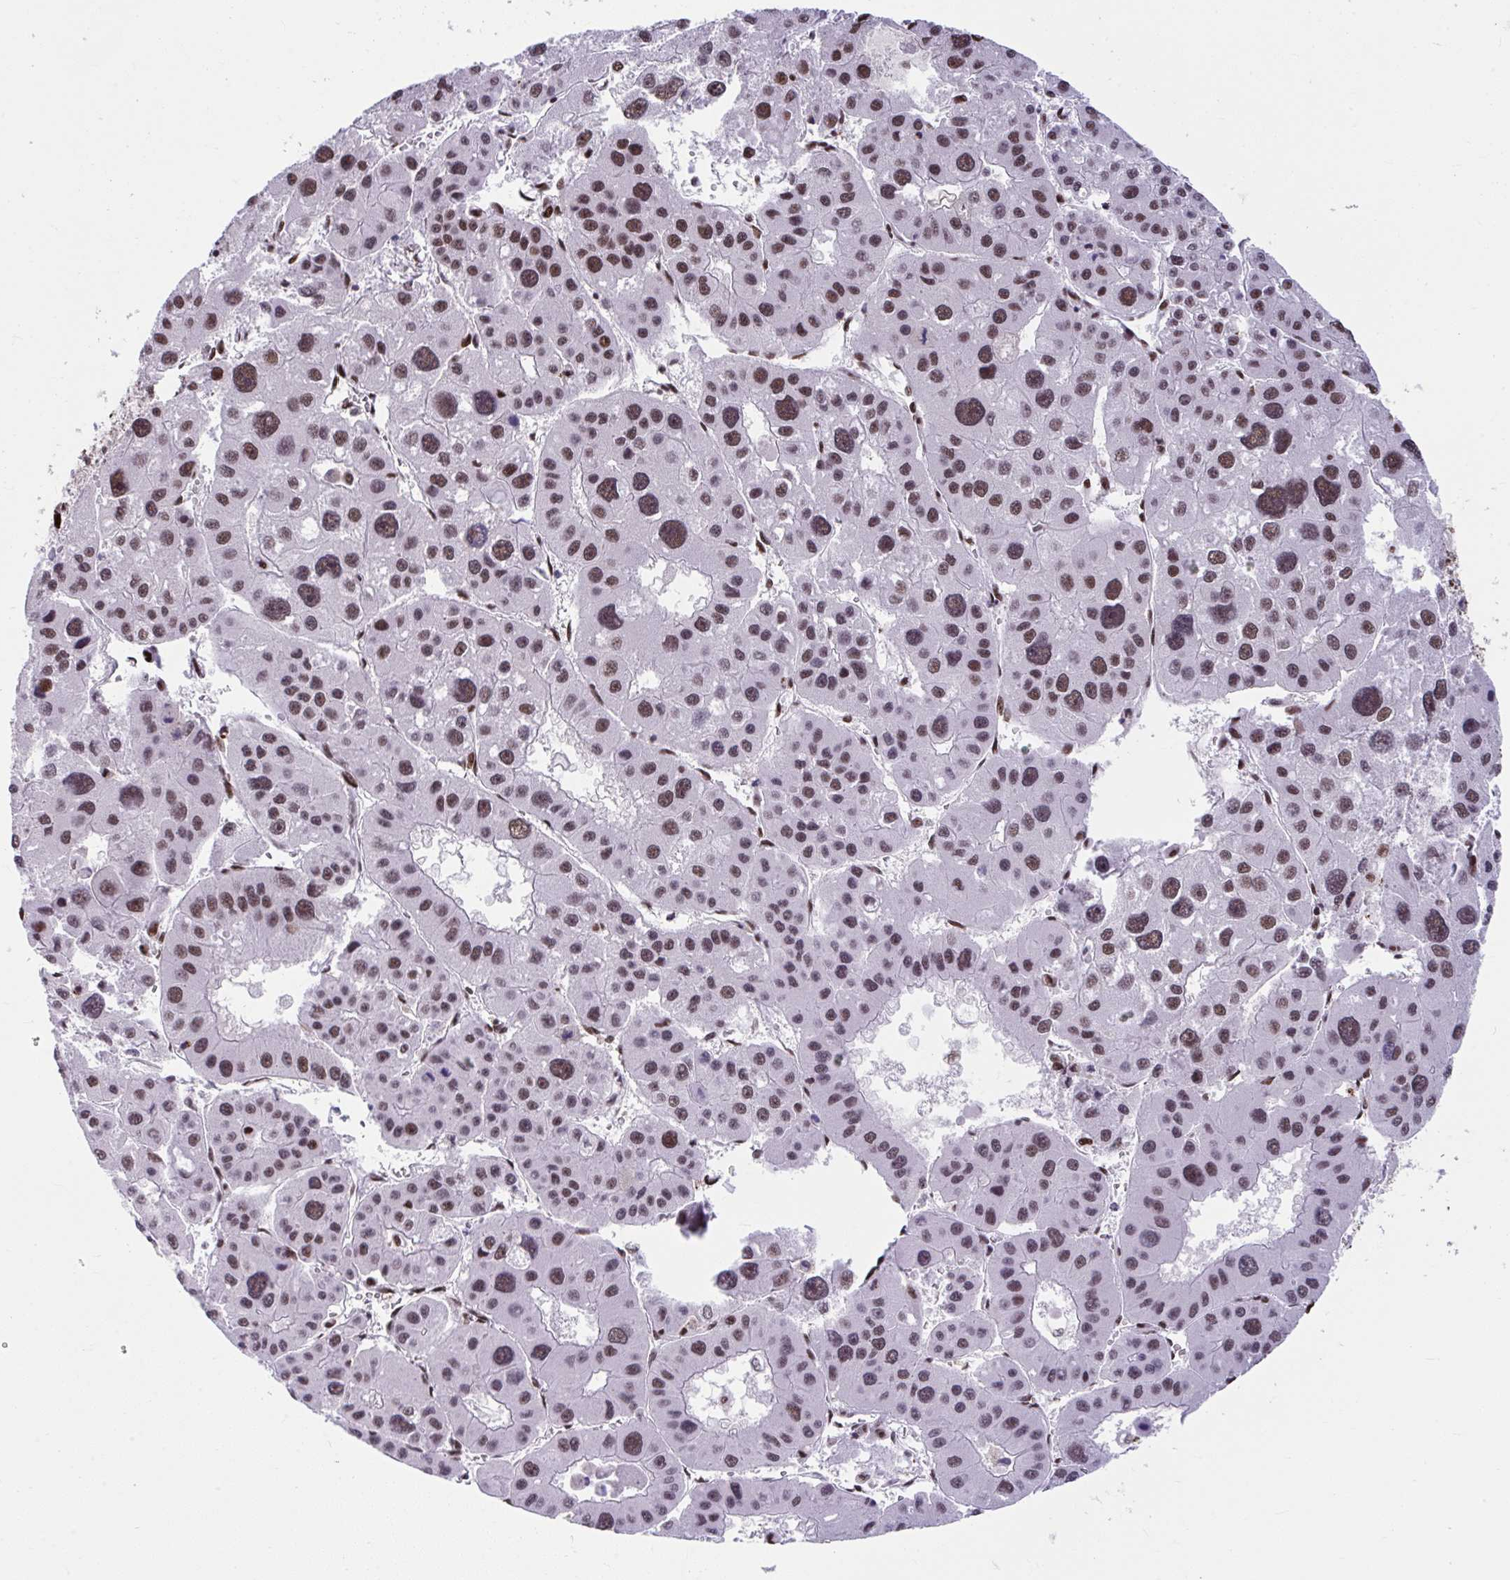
{"staining": {"intensity": "moderate", "quantity": ">75%", "location": "nuclear"}, "tissue": "liver cancer", "cell_type": "Tumor cells", "image_type": "cancer", "snomed": [{"axis": "morphology", "description": "Carcinoma, Hepatocellular, NOS"}, {"axis": "topography", "description": "Liver"}], "caption": "Tumor cells display medium levels of moderate nuclear staining in about >75% of cells in hepatocellular carcinoma (liver). (IHC, brightfield microscopy, high magnification).", "gene": "SLC35C2", "patient": {"sex": "male", "age": 73}}